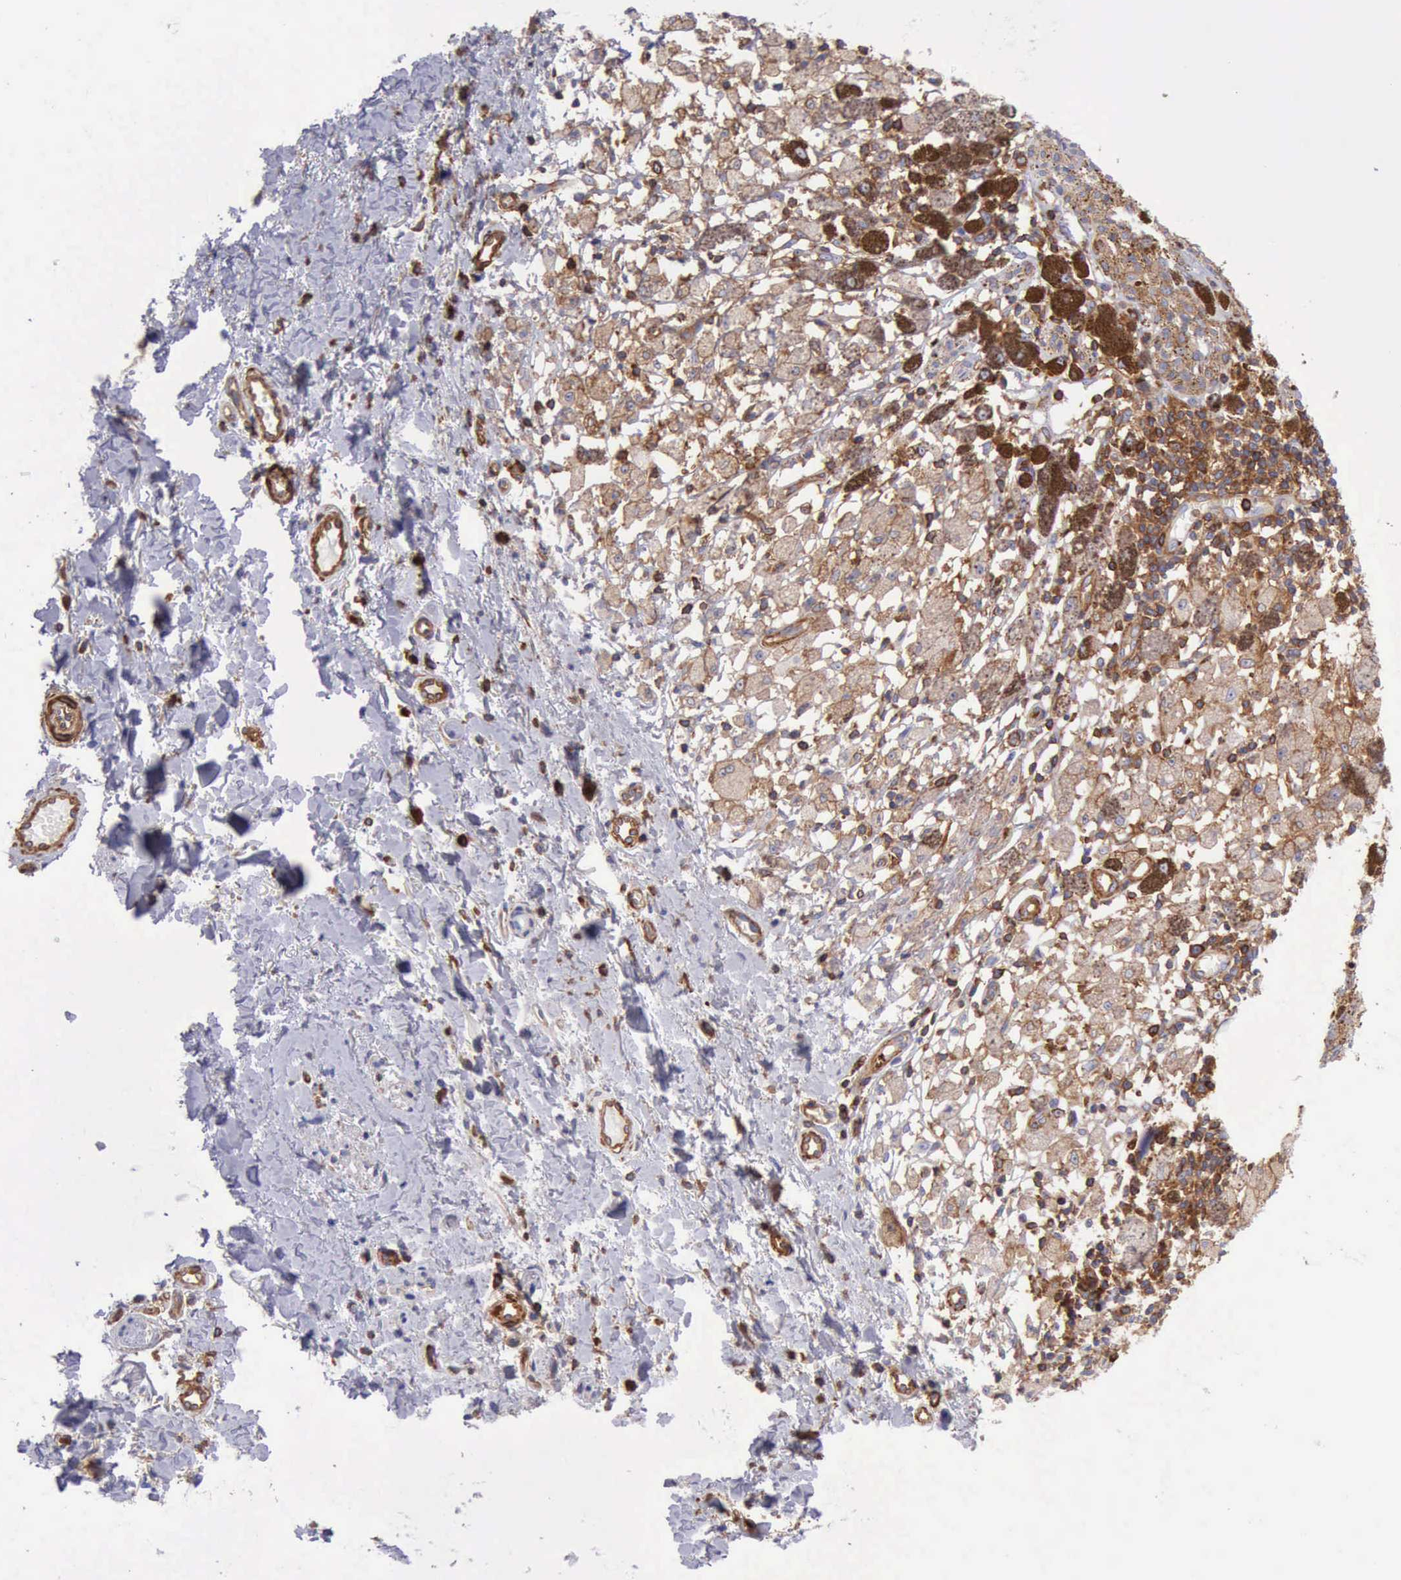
{"staining": {"intensity": "moderate", "quantity": ">75%", "location": "cytoplasmic/membranous"}, "tissue": "melanoma", "cell_type": "Tumor cells", "image_type": "cancer", "snomed": [{"axis": "morphology", "description": "Malignant melanoma, NOS"}, {"axis": "topography", "description": "Skin"}], "caption": "Protein positivity by IHC reveals moderate cytoplasmic/membranous expression in approximately >75% of tumor cells in malignant melanoma.", "gene": "FLNA", "patient": {"sex": "male", "age": 88}}